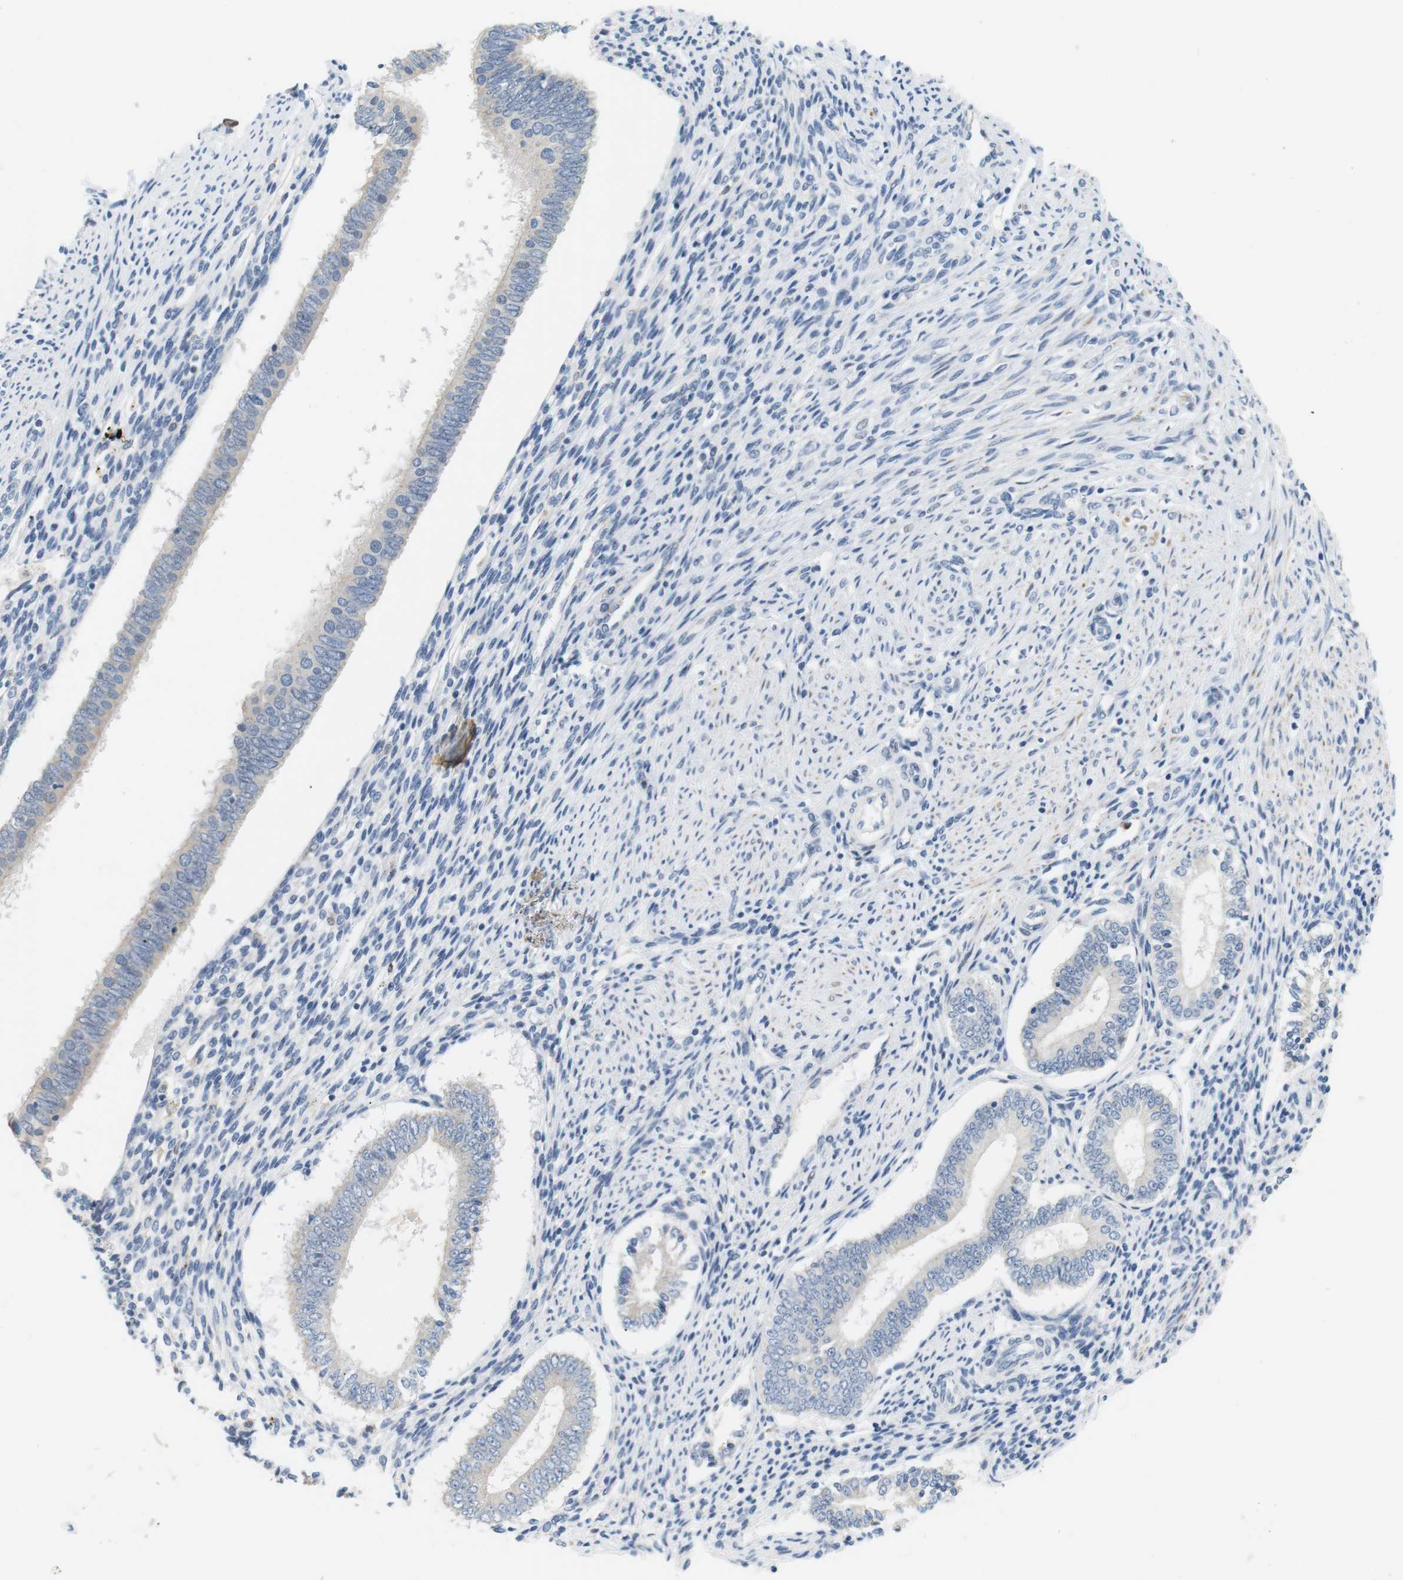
{"staining": {"intensity": "negative", "quantity": "none", "location": "none"}, "tissue": "endometrium", "cell_type": "Cells in endometrial stroma", "image_type": "normal", "snomed": [{"axis": "morphology", "description": "Normal tissue, NOS"}, {"axis": "topography", "description": "Endometrium"}], "caption": "The image exhibits no staining of cells in endometrial stroma in benign endometrium. The staining is performed using DAB (3,3'-diaminobenzidine) brown chromogen with nuclei counter-stained in using hematoxylin.", "gene": "CD300E", "patient": {"sex": "female", "age": 42}}